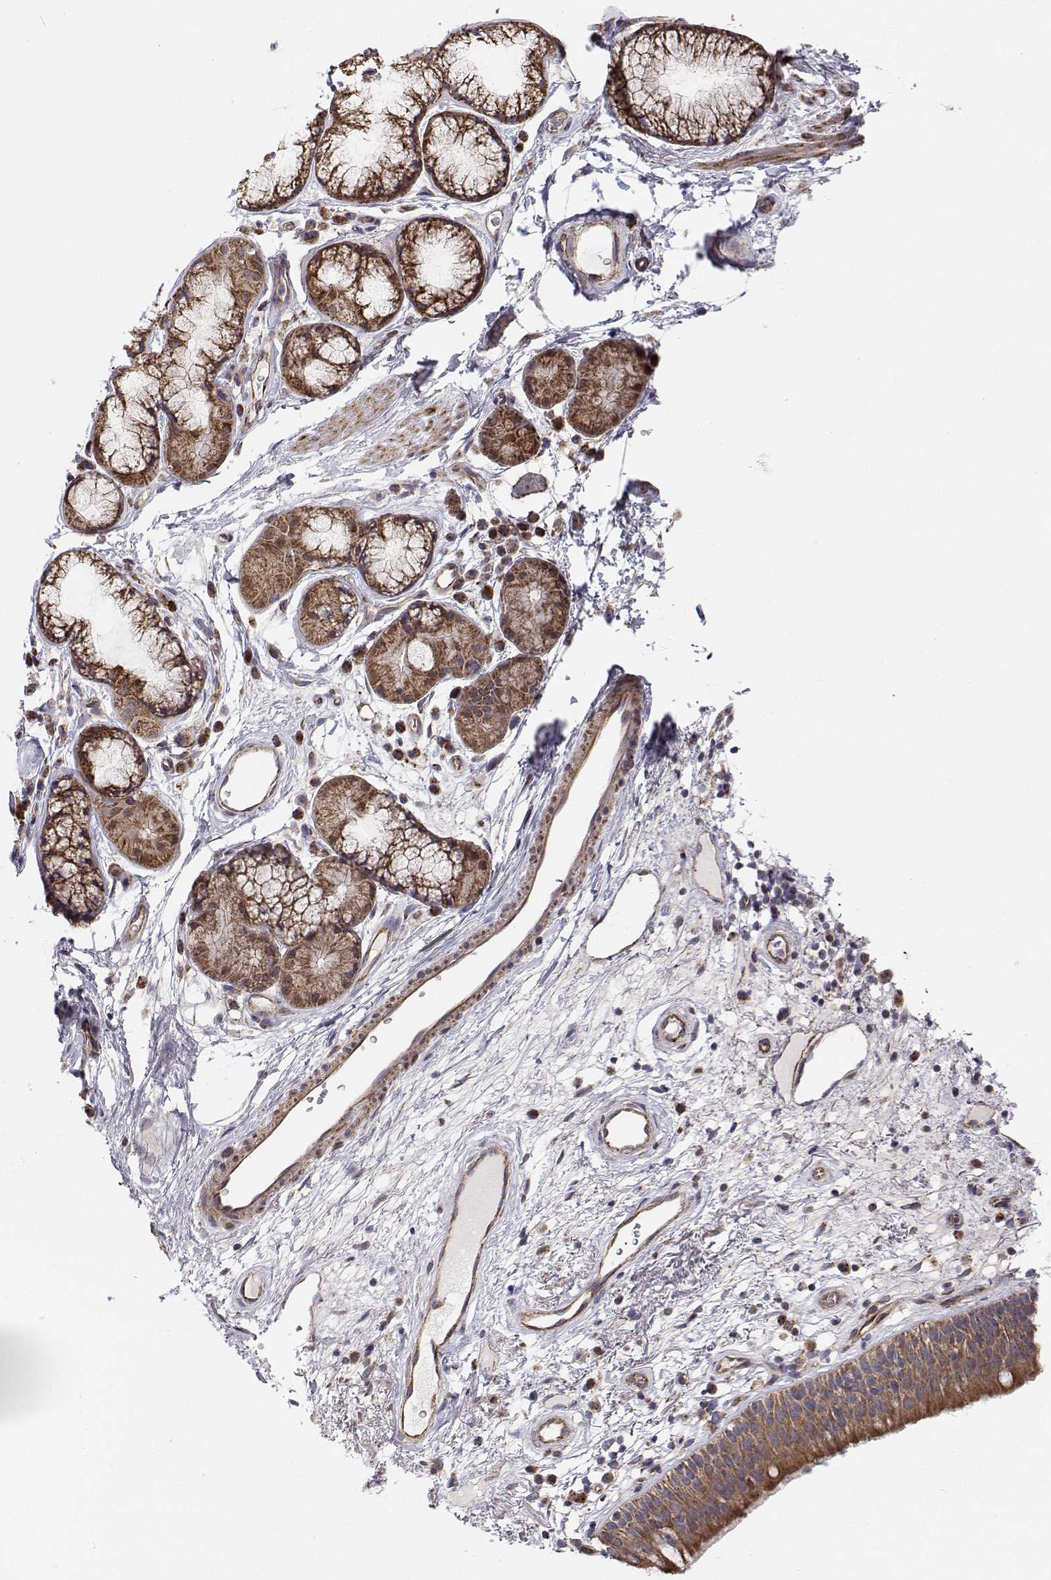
{"staining": {"intensity": "strong", "quantity": ">75%", "location": "cytoplasmic/membranous"}, "tissue": "bronchus", "cell_type": "Respiratory epithelial cells", "image_type": "normal", "snomed": [{"axis": "morphology", "description": "Normal tissue, NOS"}, {"axis": "topography", "description": "Cartilage tissue"}, {"axis": "topography", "description": "Bronchus"}], "caption": "Immunohistochemical staining of normal bronchus reveals >75% levels of strong cytoplasmic/membranous protein positivity in about >75% of respiratory epithelial cells. The staining was performed using DAB (3,3'-diaminobenzidine), with brown indicating positive protein expression. Nuclei are stained blue with hematoxylin.", "gene": "SPICE1", "patient": {"sex": "male", "age": 58}}